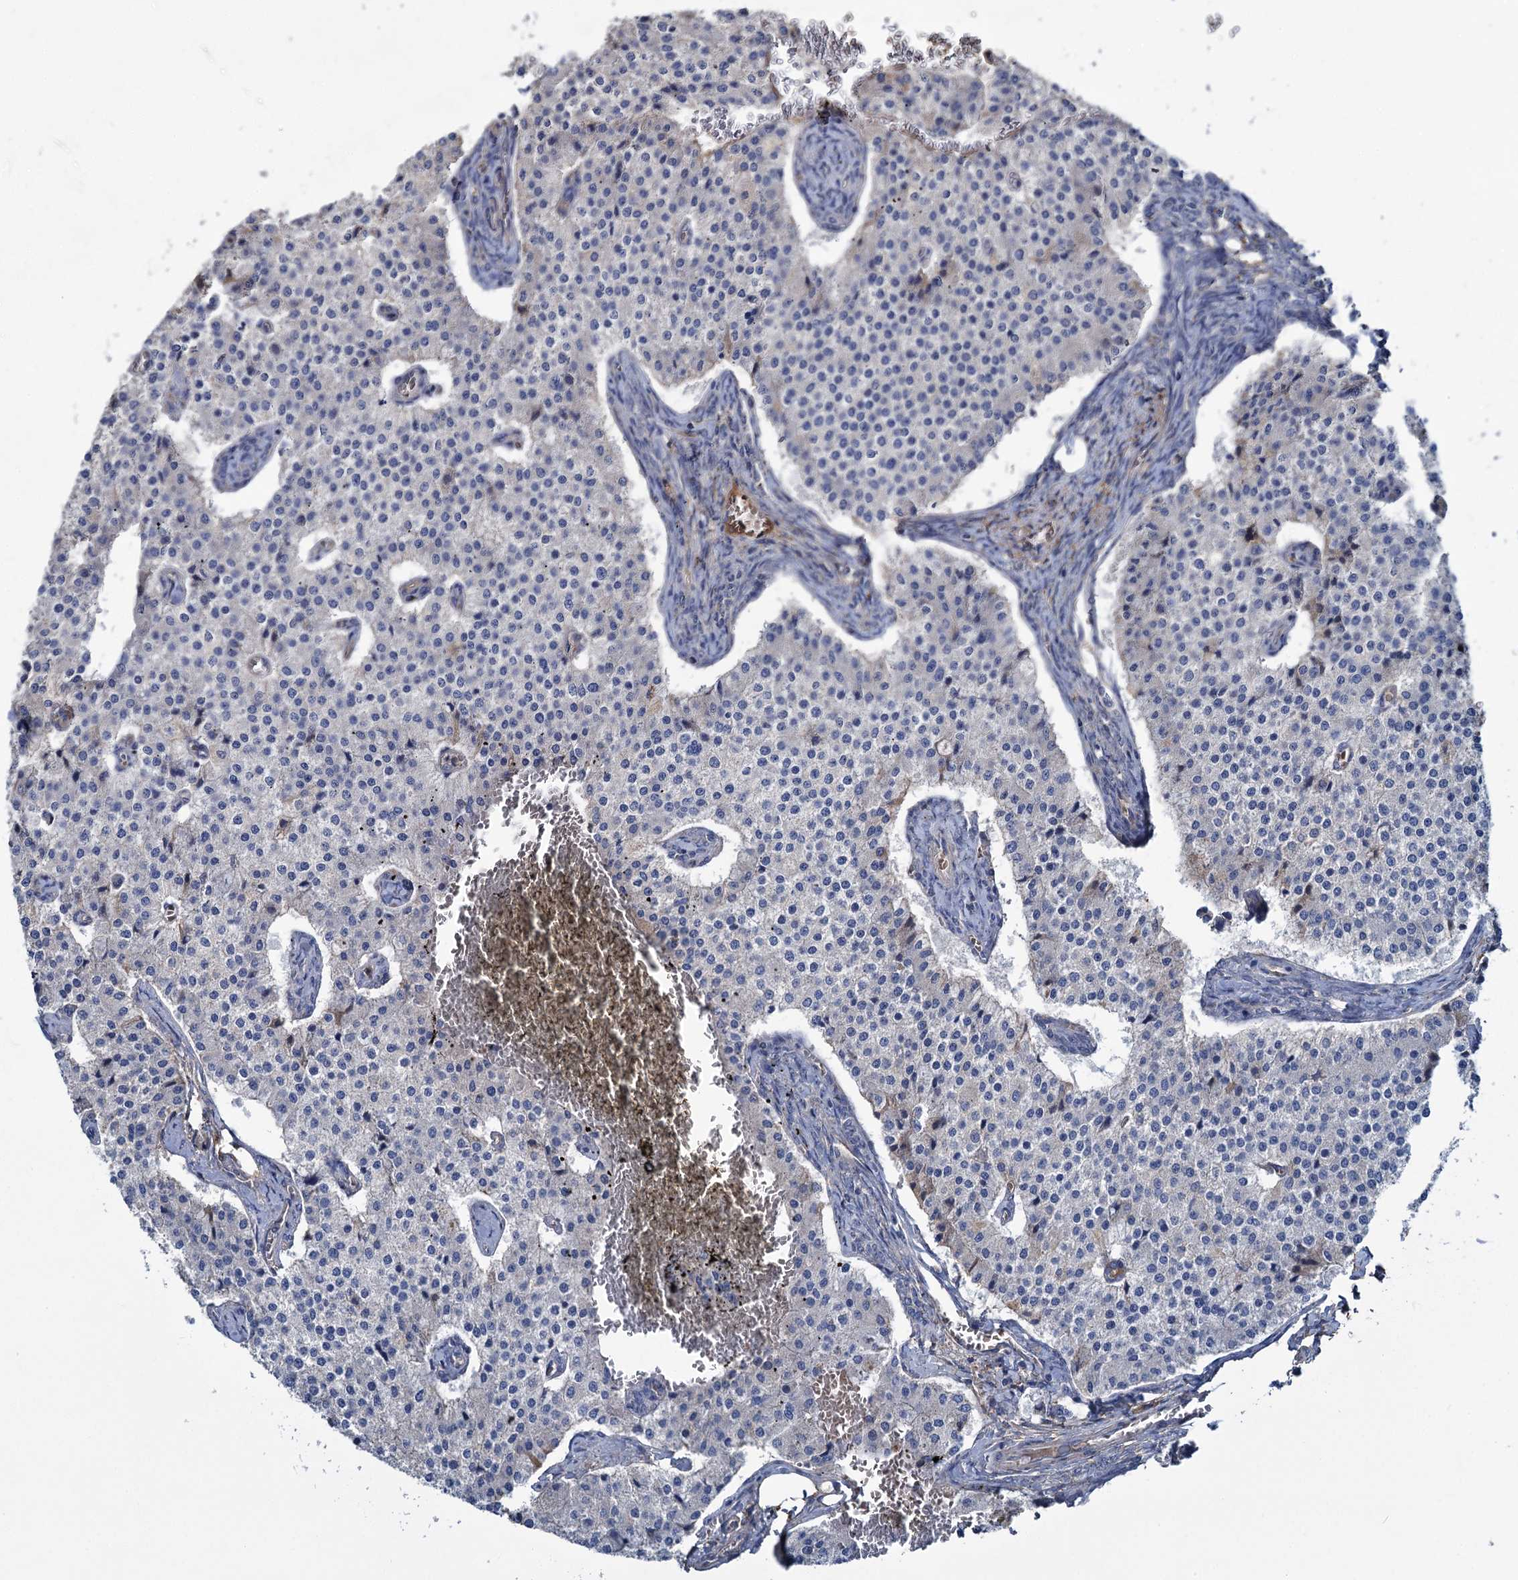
{"staining": {"intensity": "negative", "quantity": "none", "location": "none"}, "tissue": "carcinoid", "cell_type": "Tumor cells", "image_type": "cancer", "snomed": [{"axis": "morphology", "description": "Carcinoid, malignant, NOS"}, {"axis": "topography", "description": "Colon"}], "caption": "High power microscopy image of an immunohistochemistry (IHC) histopathology image of malignant carcinoid, revealing no significant expression in tumor cells. The staining is performed using DAB brown chromogen with nuclei counter-stained in using hematoxylin.", "gene": "URAD", "patient": {"sex": "female", "age": 52}}